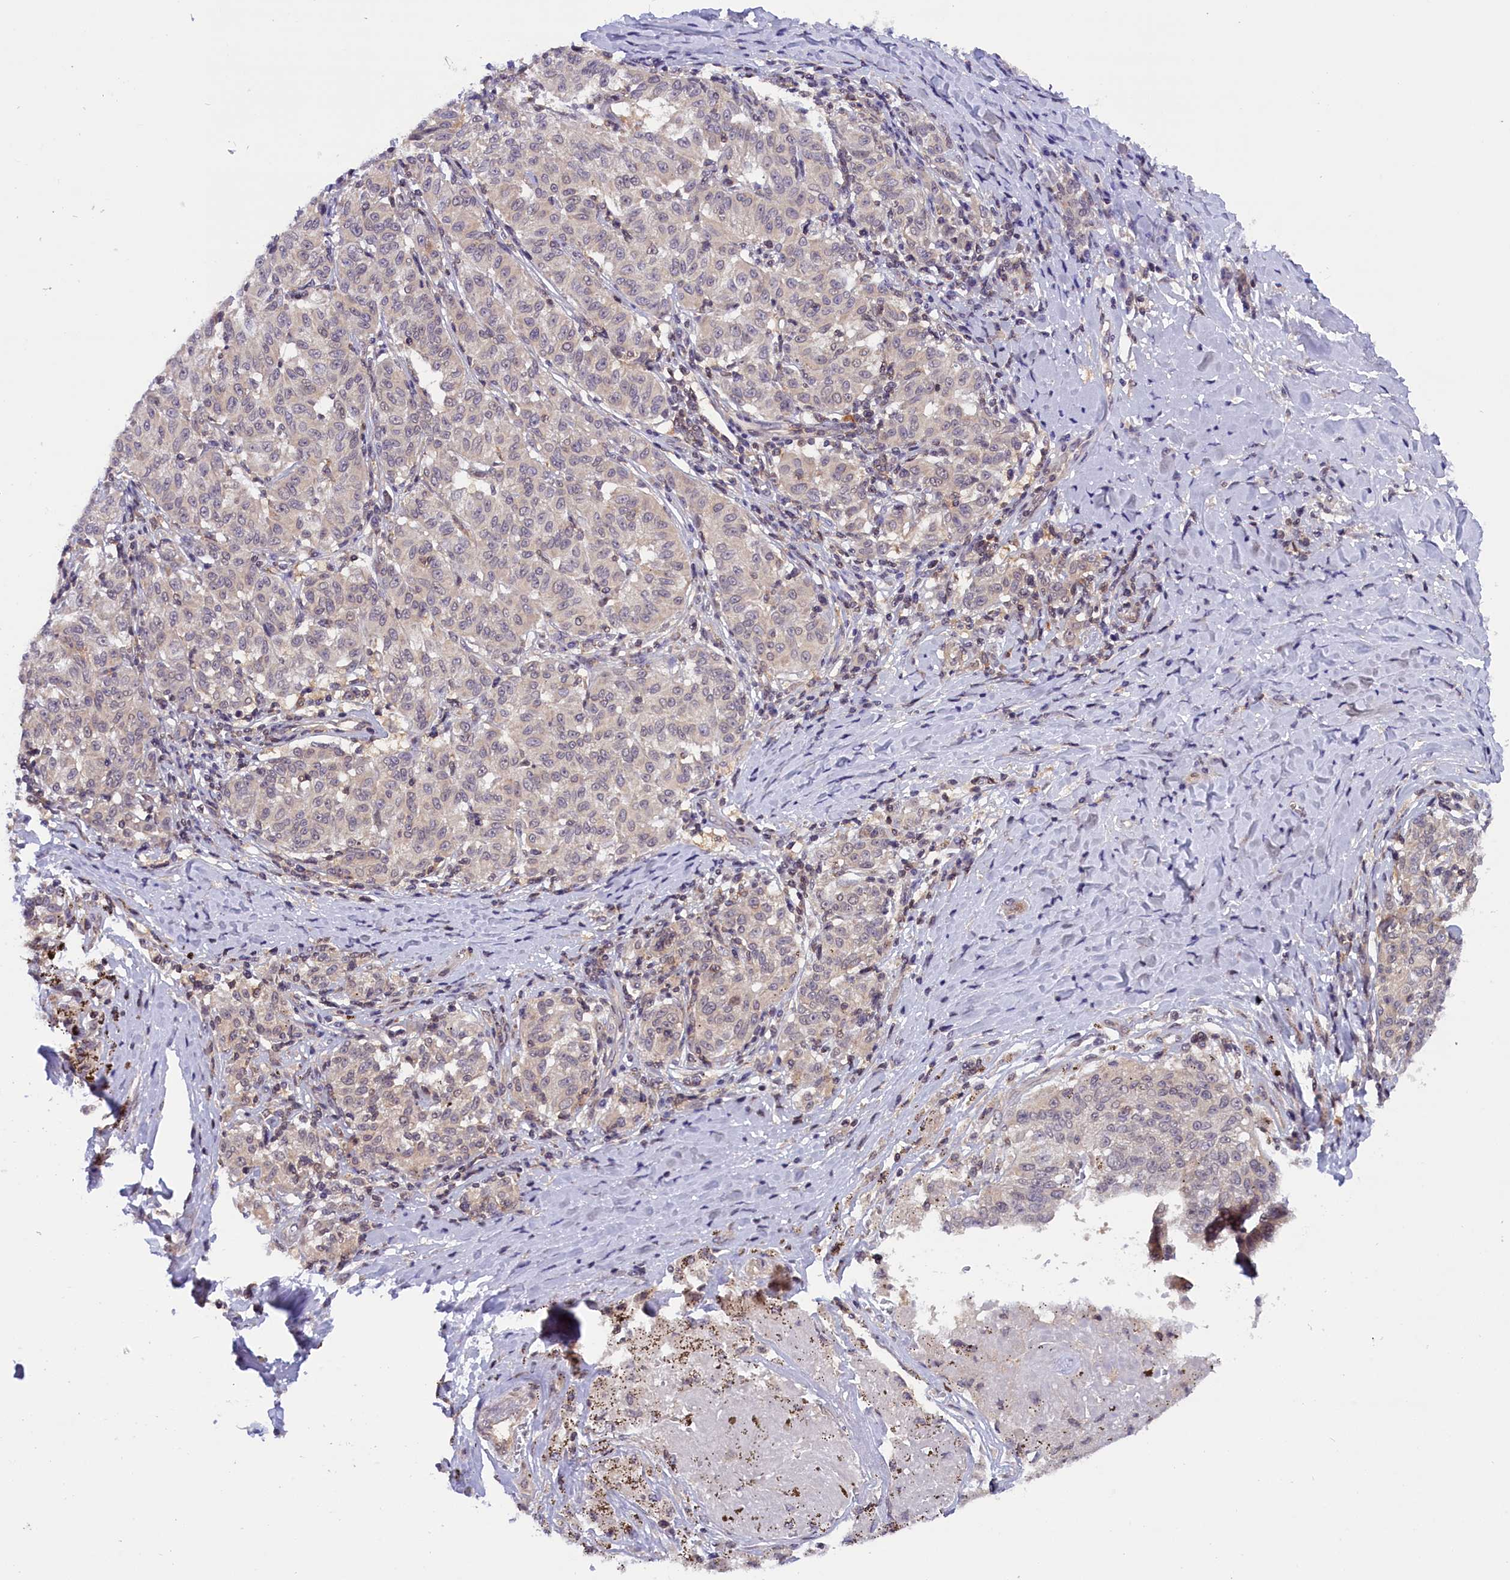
{"staining": {"intensity": "weak", "quantity": "<25%", "location": "cytoplasmic/membranous"}, "tissue": "melanoma", "cell_type": "Tumor cells", "image_type": "cancer", "snomed": [{"axis": "morphology", "description": "Malignant melanoma, NOS"}, {"axis": "topography", "description": "Skin"}], "caption": "Photomicrograph shows no significant protein positivity in tumor cells of melanoma.", "gene": "TBCB", "patient": {"sex": "female", "age": 72}}